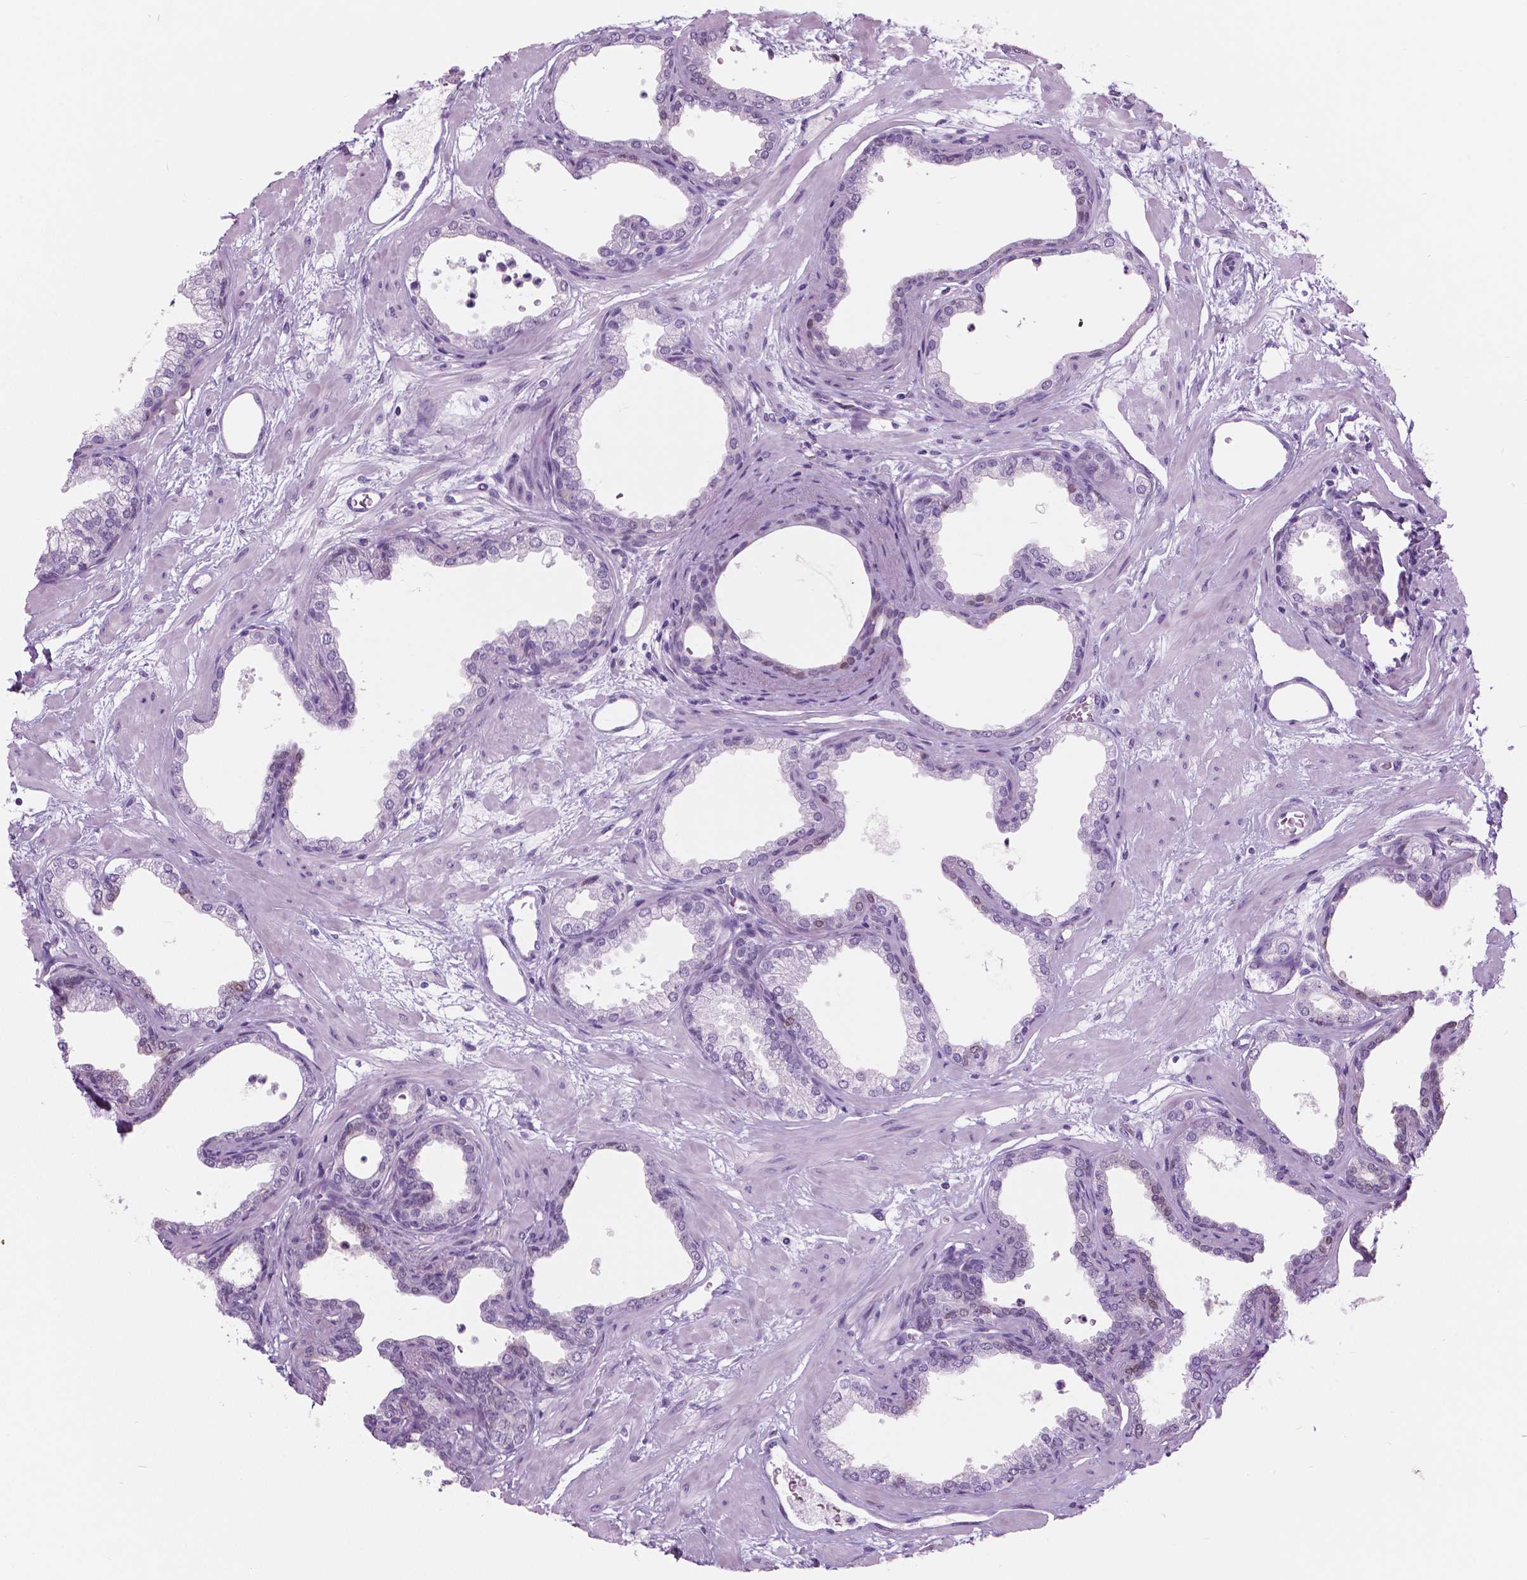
{"staining": {"intensity": "negative", "quantity": "none", "location": "none"}, "tissue": "prostate", "cell_type": "Glandular cells", "image_type": "normal", "snomed": [{"axis": "morphology", "description": "Normal tissue, NOS"}, {"axis": "topography", "description": "Prostate"}], "caption": "Prostate stained for a protein using immunohistochemistry demonstrates no expression glandular cells.", "gene": "SFTPD", "patient": {"sex": "male", "age": 37}}